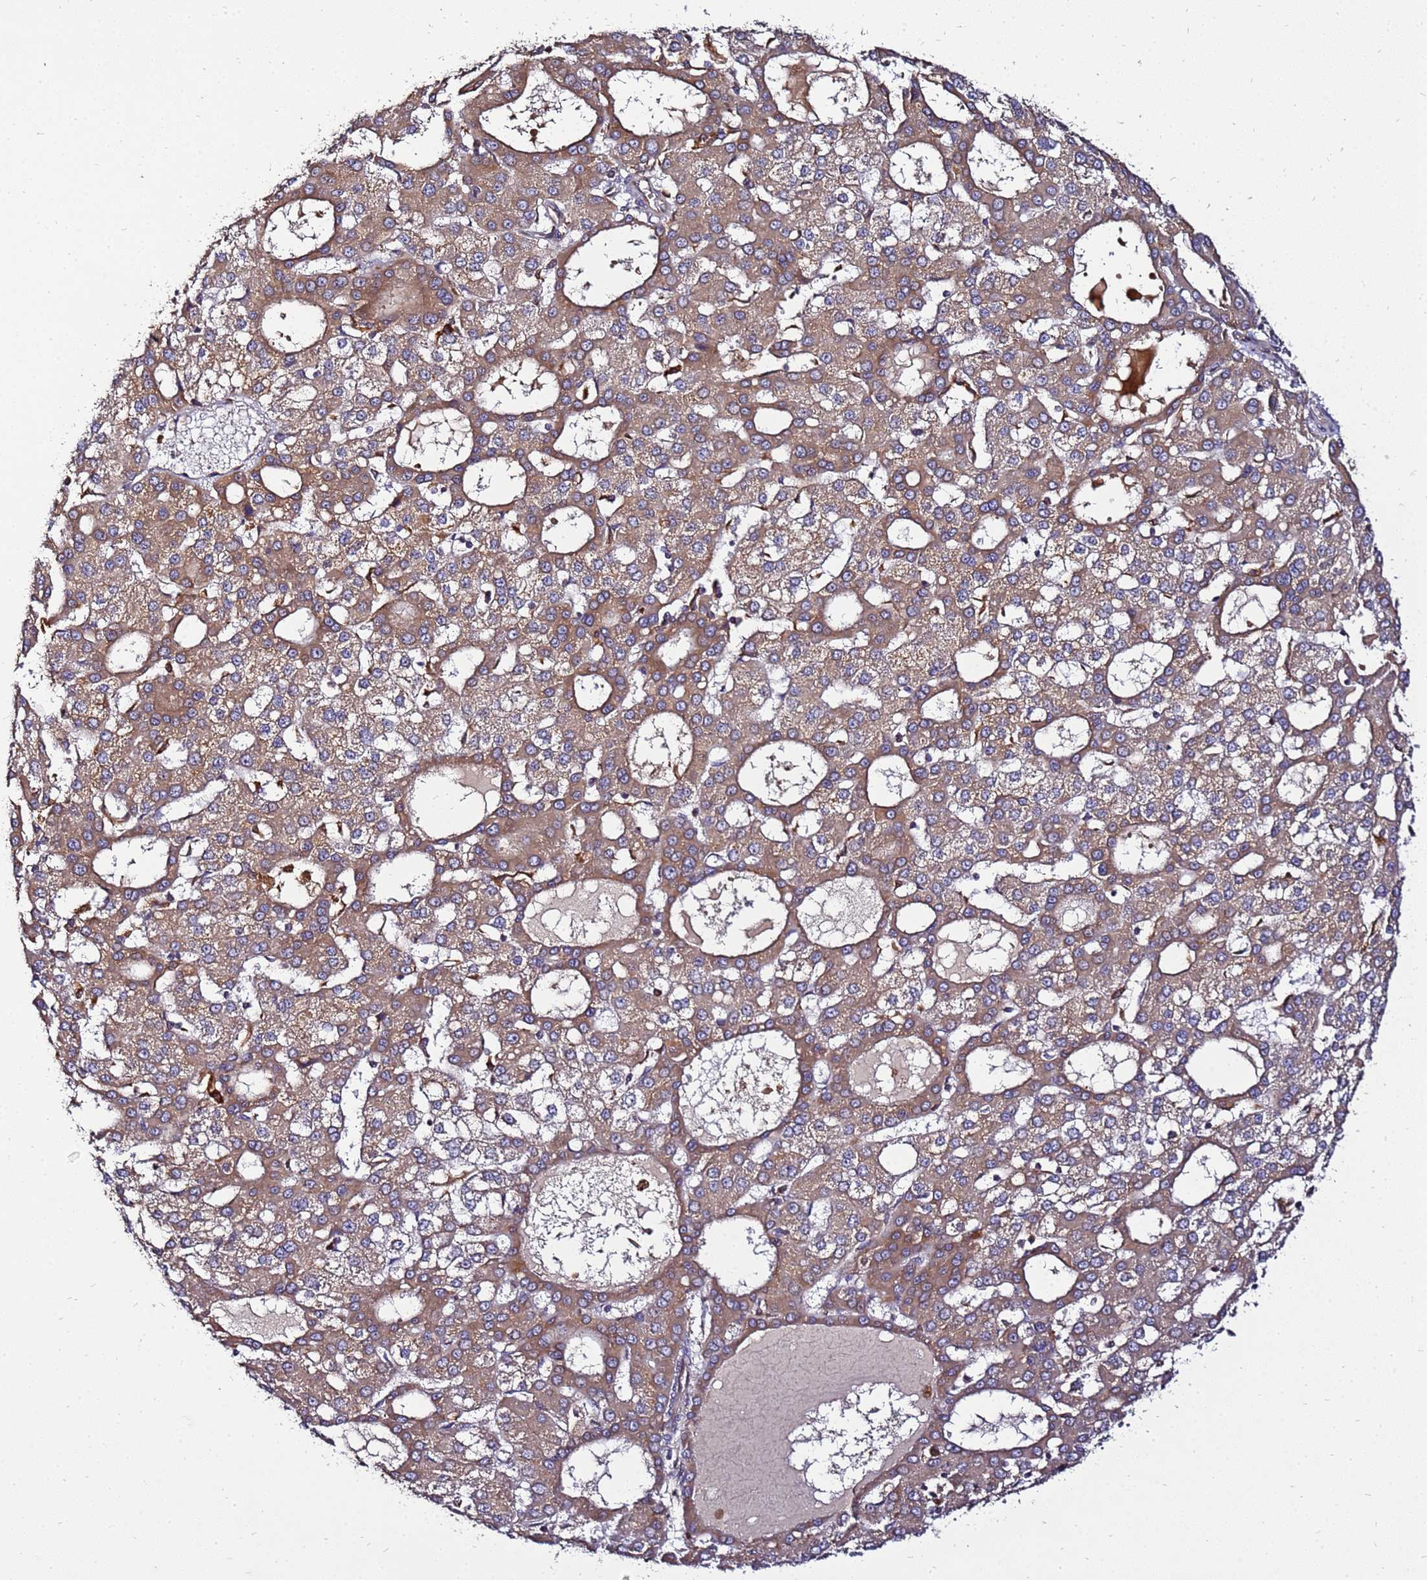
{"staining": {"intensity": "moderate", "quantity": ">75%", "location": "cytoplasmic/membranous"}, "tissue": "liver cancer", "cell_type": "Tumor cells", "image_type": "cancer", "snomed": [{"axis": "morphology", "description": "Carcinoma, Hepatocellular, NOS"}, {"axis": "topography", "description": "Liver"}], "caption": "An immunohistochemistry image of neoplastic tissue is shown. Protein staining in brown labels moderate cytoplasmic/membranous positivity in liver cancer (hepatocellular carcinoma) within tumor cells.", "gene": "ADPGK", "patient": {"sex": "male", "age": 47}}